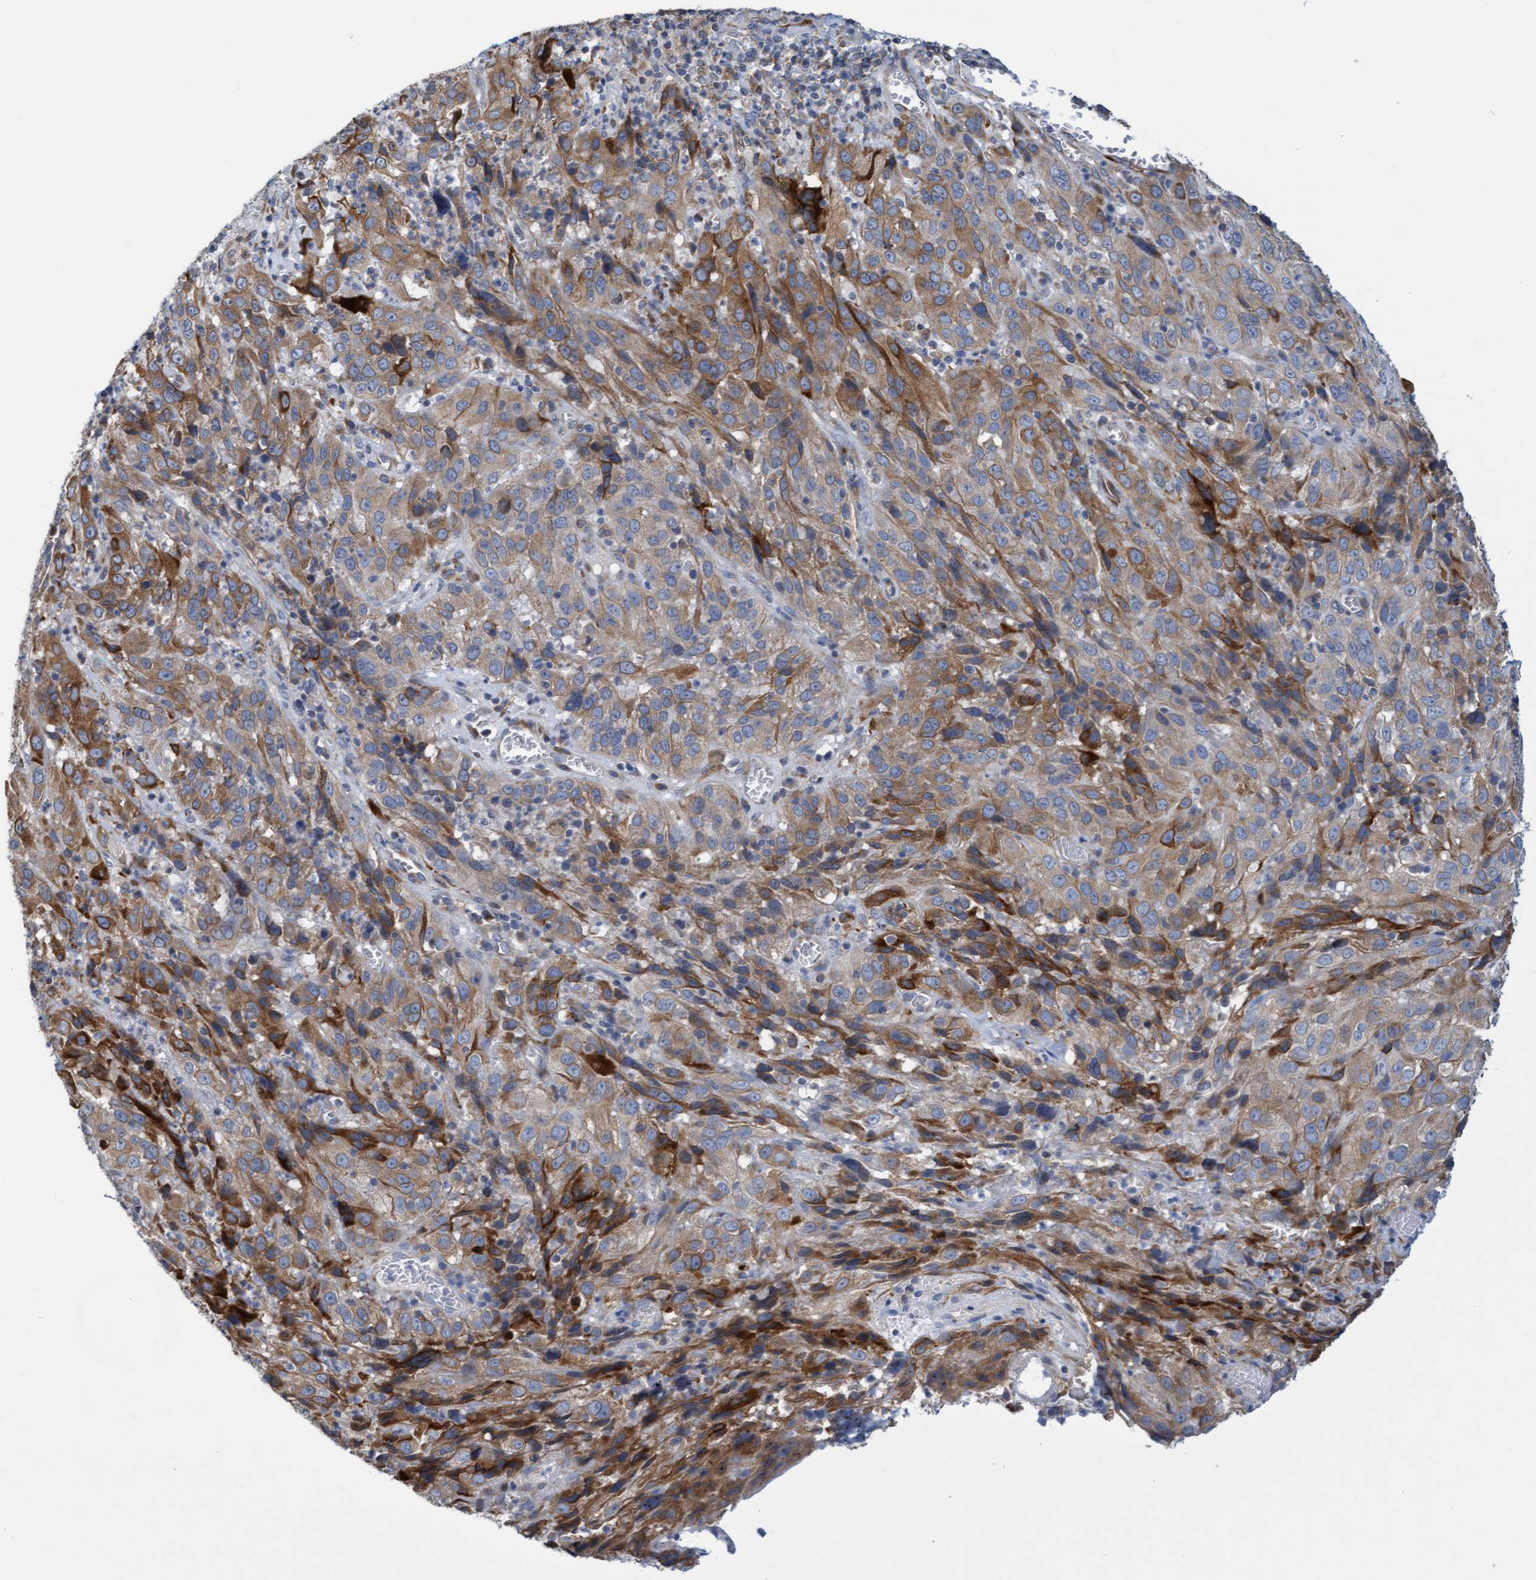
{"staining": {"intensity": "moderate", "quantity": "25%-75%", "location": "cytoplasmic/membranous"}, "tissue": "cervical cancer", "cell_type": "Tumor cells", "image_type": "cancer", "snomed": [{"axis": "morphology", "description": "Squamous cell carcinoma, NOS"}, {"axis": "topography", "description": "Cervix"}], "caption": "Immunohistochemical staining of human cervical cancer shows moderate cytoplasmic/membranous protein positivity in about 25%-75% of tumor cells.", "gene": "SLC28A3", "patient": {"sex": "female", "age": 32}}